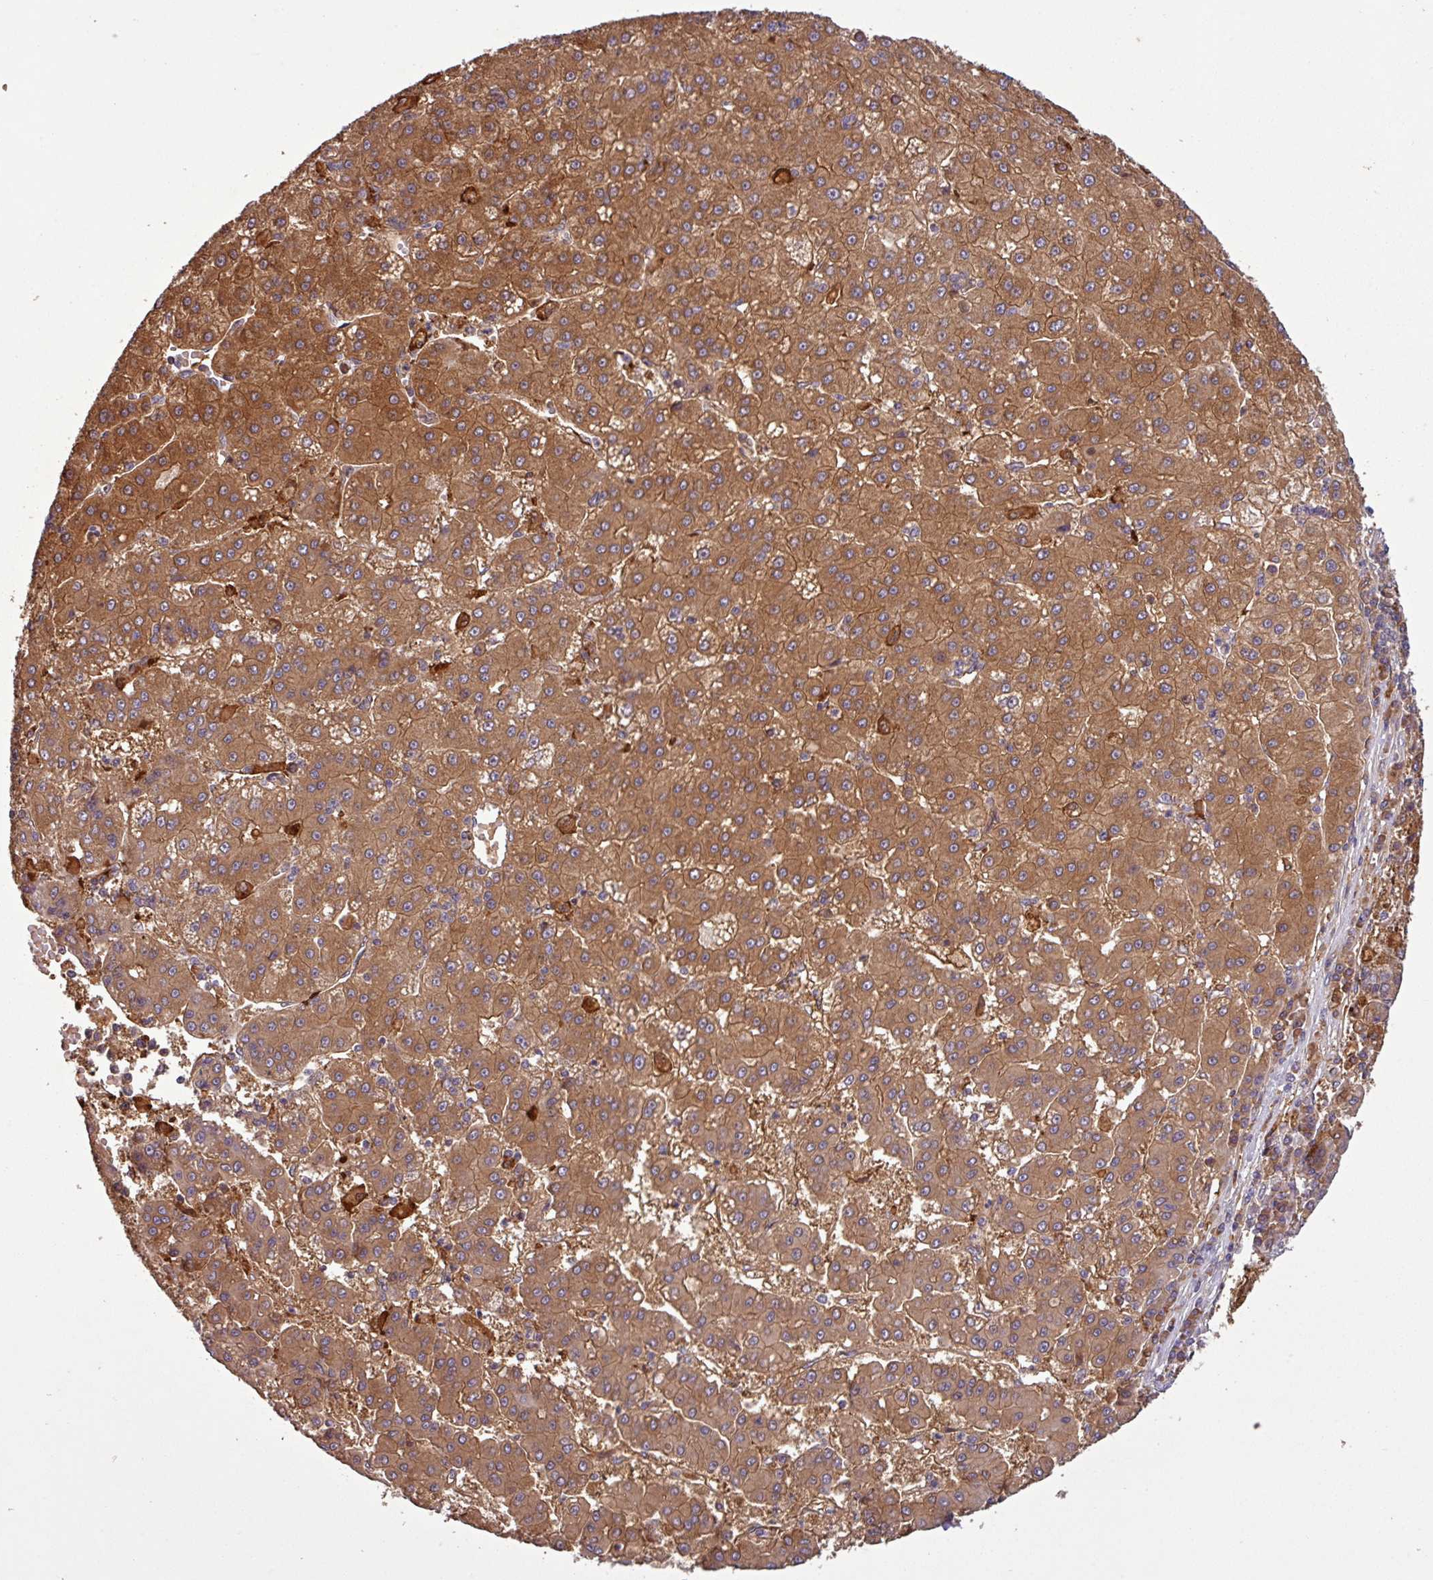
{"staining": {"intensity": "strong", "quantity": ">75%", "location": "cytoplasmic/membranous"}, "tissue": "liver cancer", "cell_type": "Tumor cells", "image_type": "cancer", "snomed": [{"axis": "morphology", "description": "Carcinoma, Hepatocellular, NOS"}, {"axis": "topography", "description": "Liver"}], "caption": "A brown stain labels strong cytoplasmic/membranous expression of a protein in liver hepatocellular carcinoma tumor cells. (Brightfield microscopy of DAB IHC at high magnification).", "gene": "SIRPB2", "patient": {"sex": "male", "age": 76}}